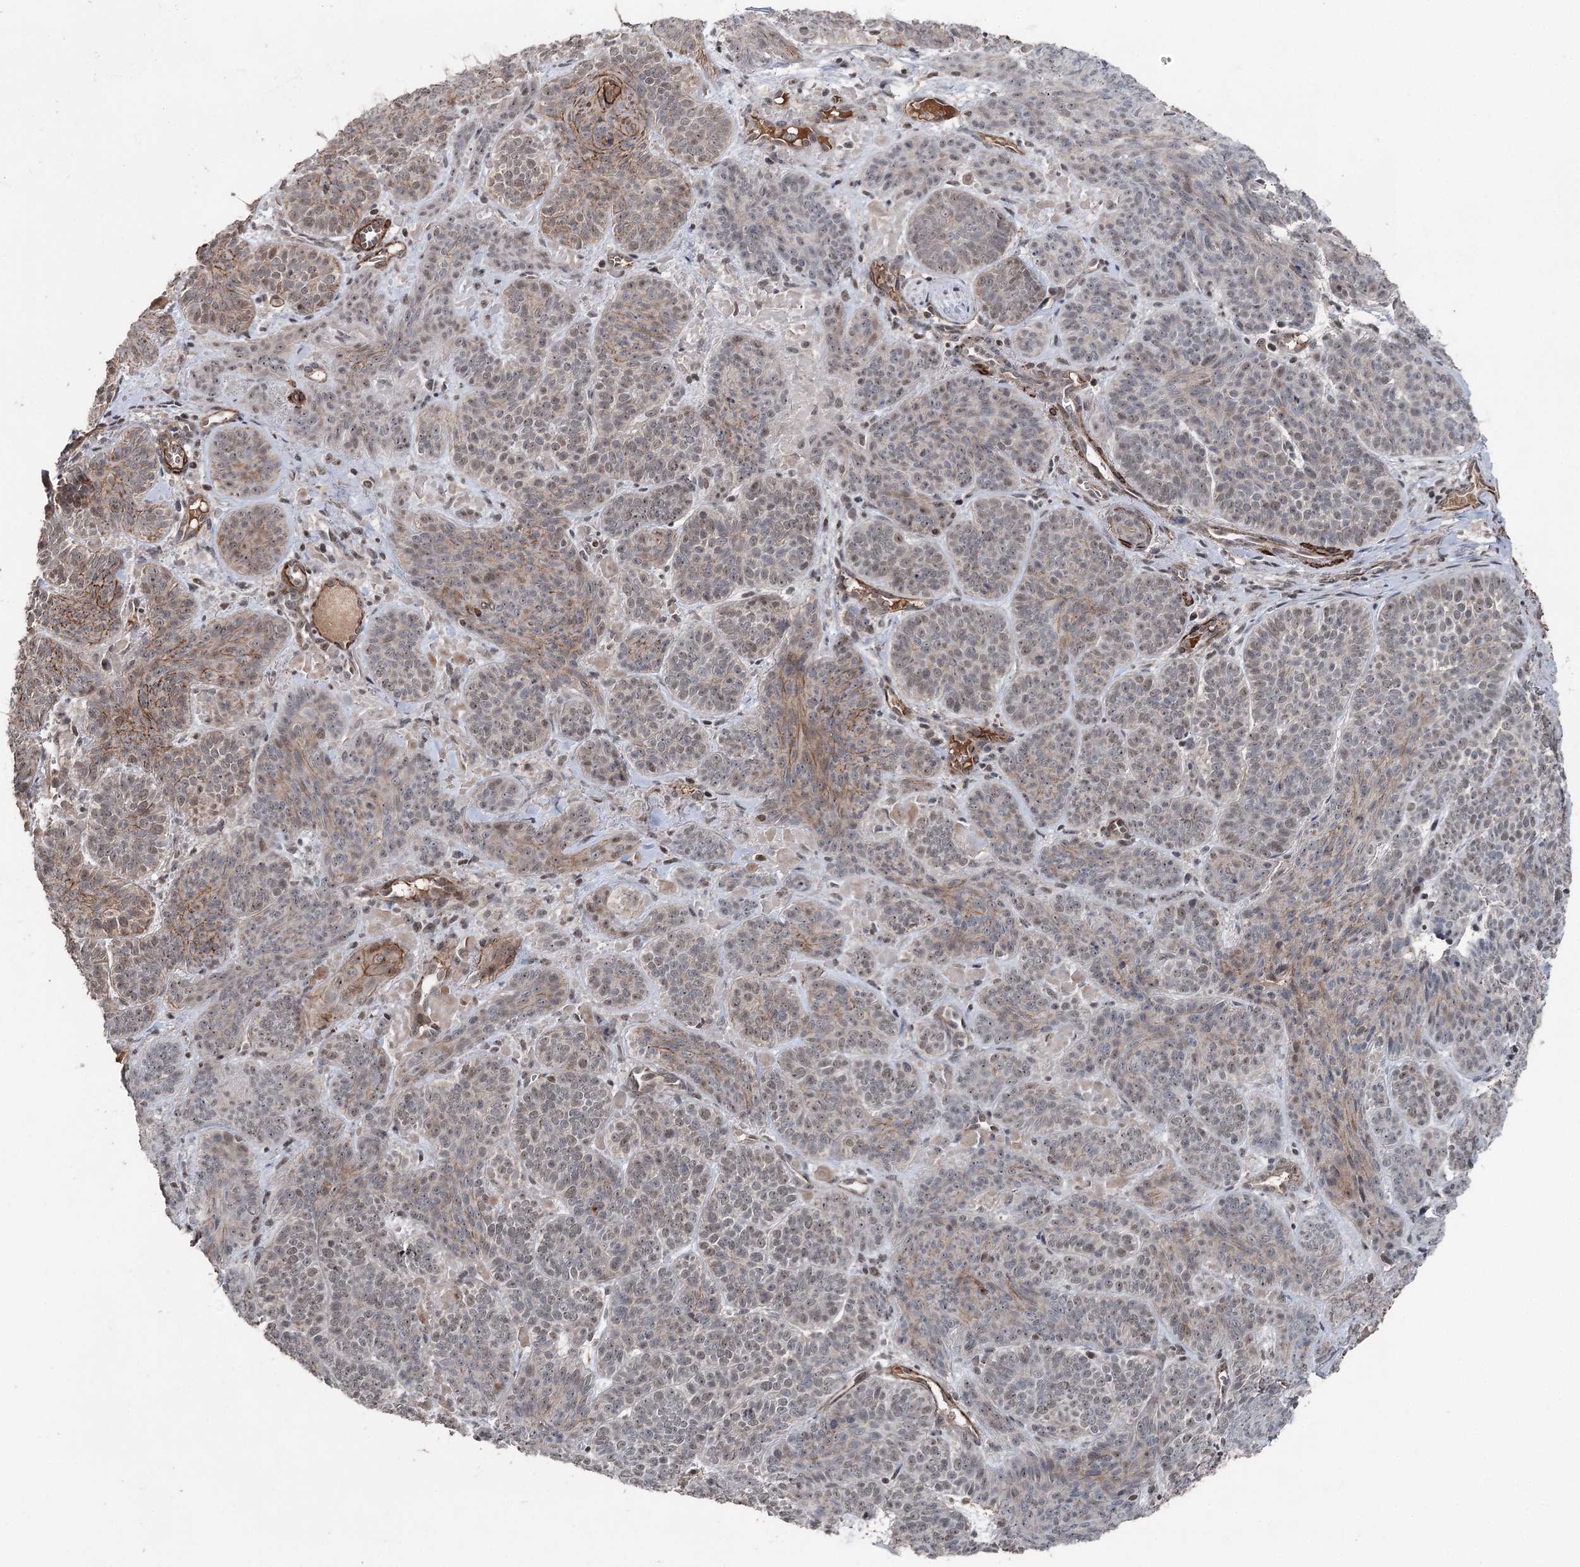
{"staining": {"intensity": "weak", "quantity": "25%-75%", "location": "nuclear"}, "tissue": "skin cancer", "cell_type": "Tumor cells", "image_type": "cancer", "snomed": [{"axis": "morphology", "description": "Basal cell carcinoma"}, {"axis": "topography", "description": "Skin"}], "caption": "IHC photomicrograph of neoplastic tissue: human skin cancer (basal cell carcinoma) stained using IHC demonstrates low levels of weak protein expression localized specifically in the nuclear of tumor cells, appearing as a nuclear brown color.", "gene": "CCDC82", "patient": {"sex": "male", "age": 85}}